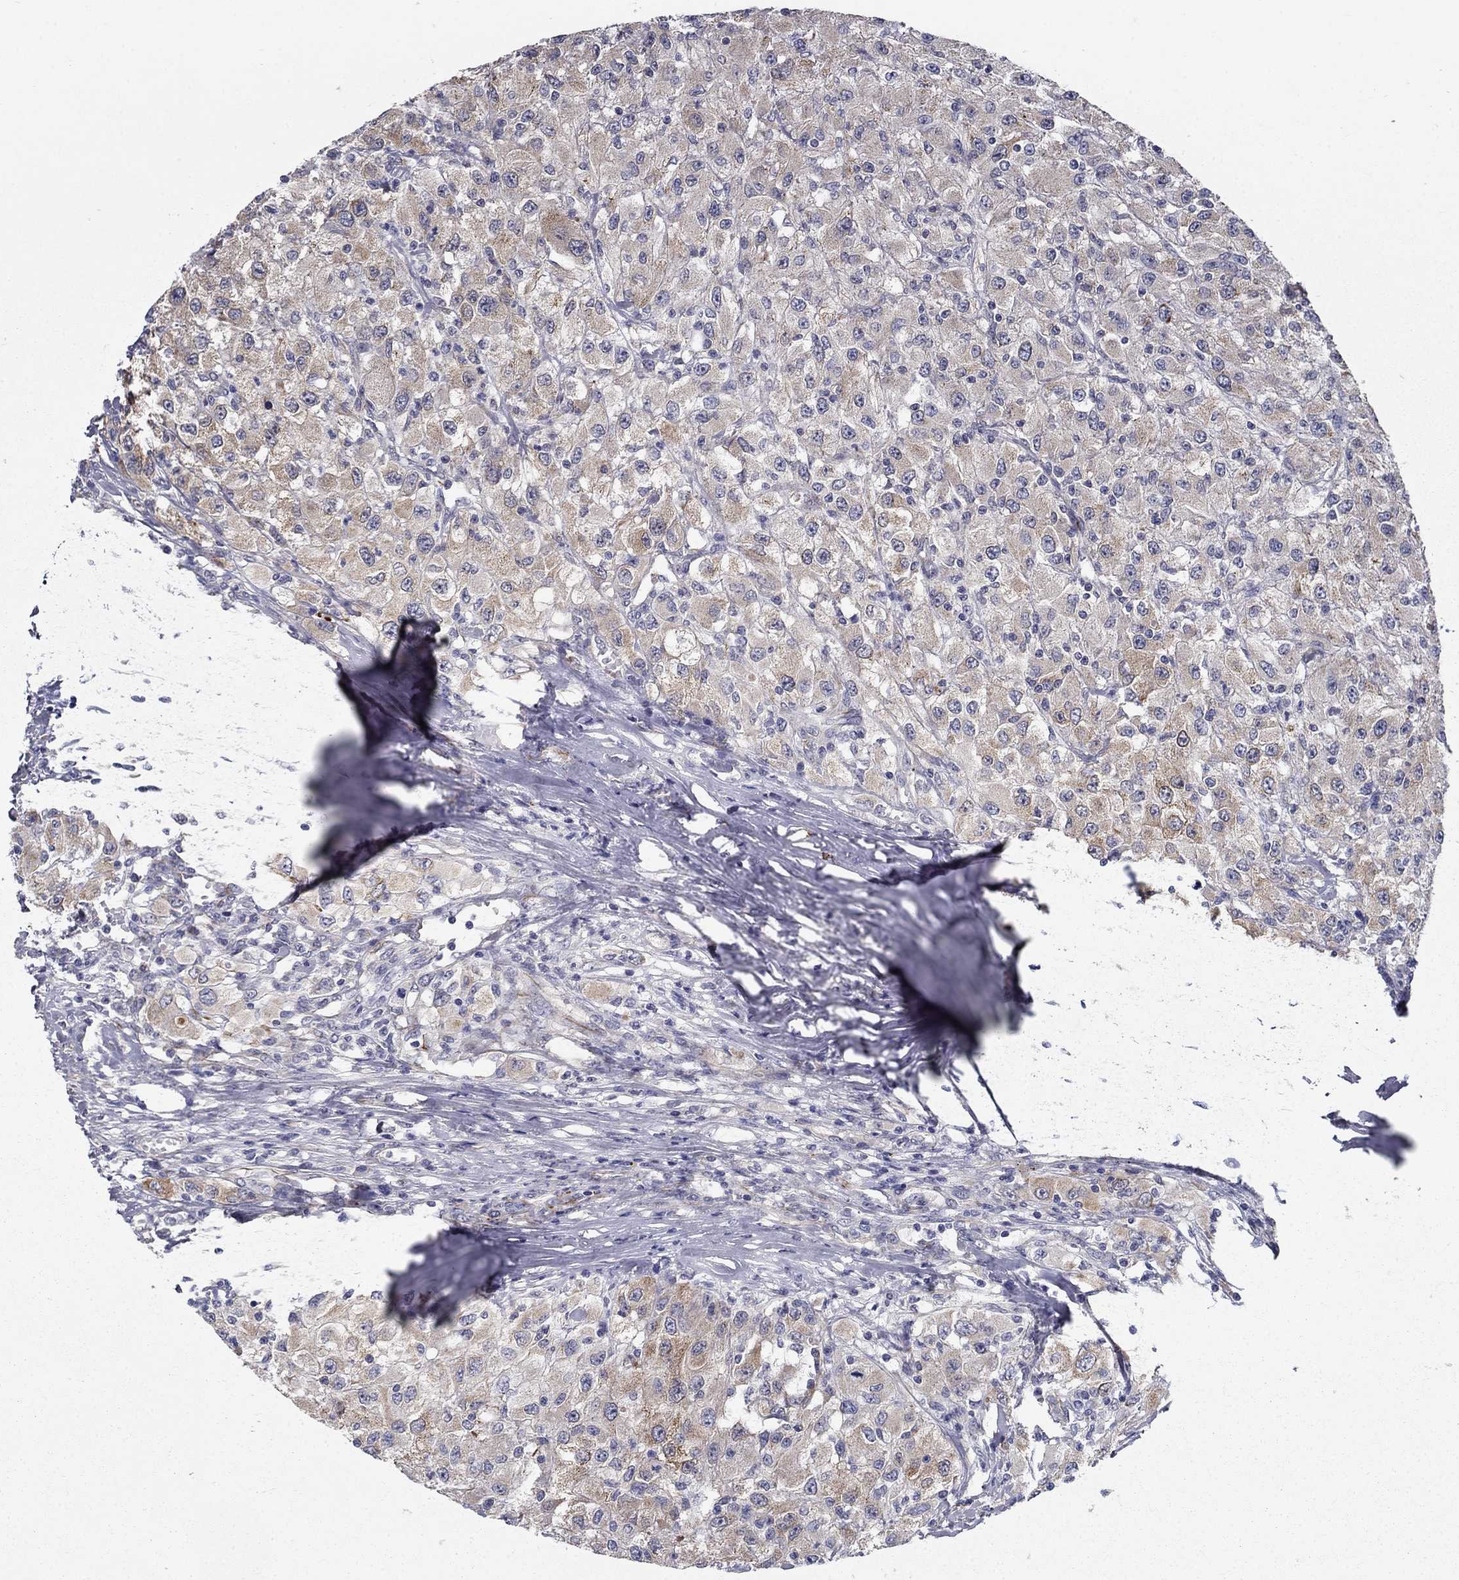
{"staining": {"intensity": "moderate", "quantity": "<25%", "location": "cytoplasmic/membranous"}, "tissue": "renal cancer", "cell_type": "Tumor cells", "image_type": "cancer", "snomed": [{"axis": "morphology", "description": "Adenocarcinoma, NOS"}, {"axis": "topography", "description": "Kidney"}], "caption": "Protein expression by immunohistochemistry exhibits moderate cytoplasmic/membranous expression in about <25% of tumor cells in renal cancer (adenocarcinoma). Using DAB (brown) and hematoxylin (blue) stains, captured at high magnification using brightfield microscopy.", "gene": "LACTB2", "patient": {"sex": "female", "age": 67}}